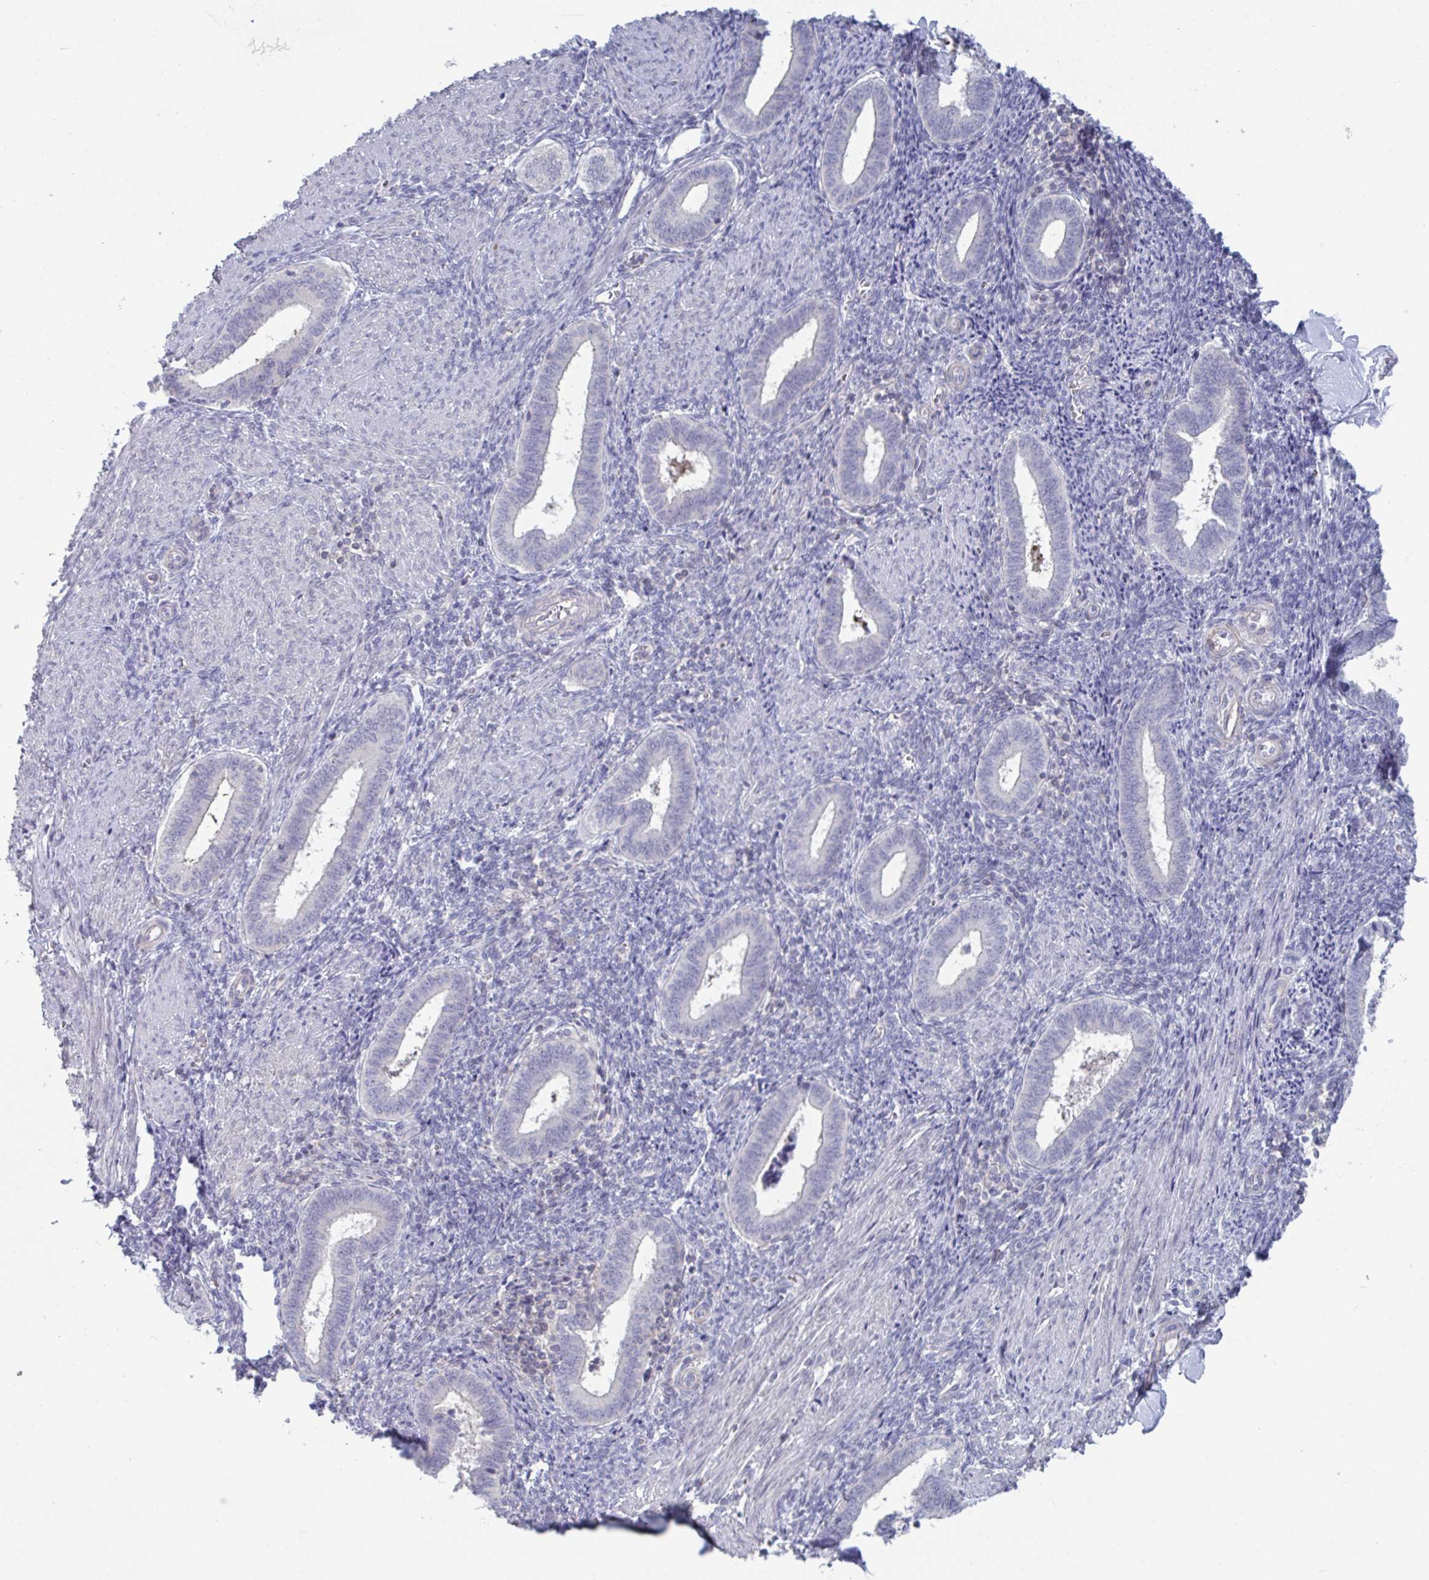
{"staining": {"intensity": "negative", "quantity": "none", "location": "none"}, "tissue": "endometrium", "cell_type": "Cells in endometrial stroma", "image_type": "normal", "snomed": [{"axis": "morphology", "description": "Normal tissue, NOS"}, {"axis": "topography", "description": "Endometrium"}], "caption": "Cells in endometrial stroma are negative for protein expression in normal human endometrium. (DAB immunohistochemistry (IHC) visualized using brightfield microscopy, high magnification).", "gene": "STK26", "patient": {"sex": "female", "age": 42}}